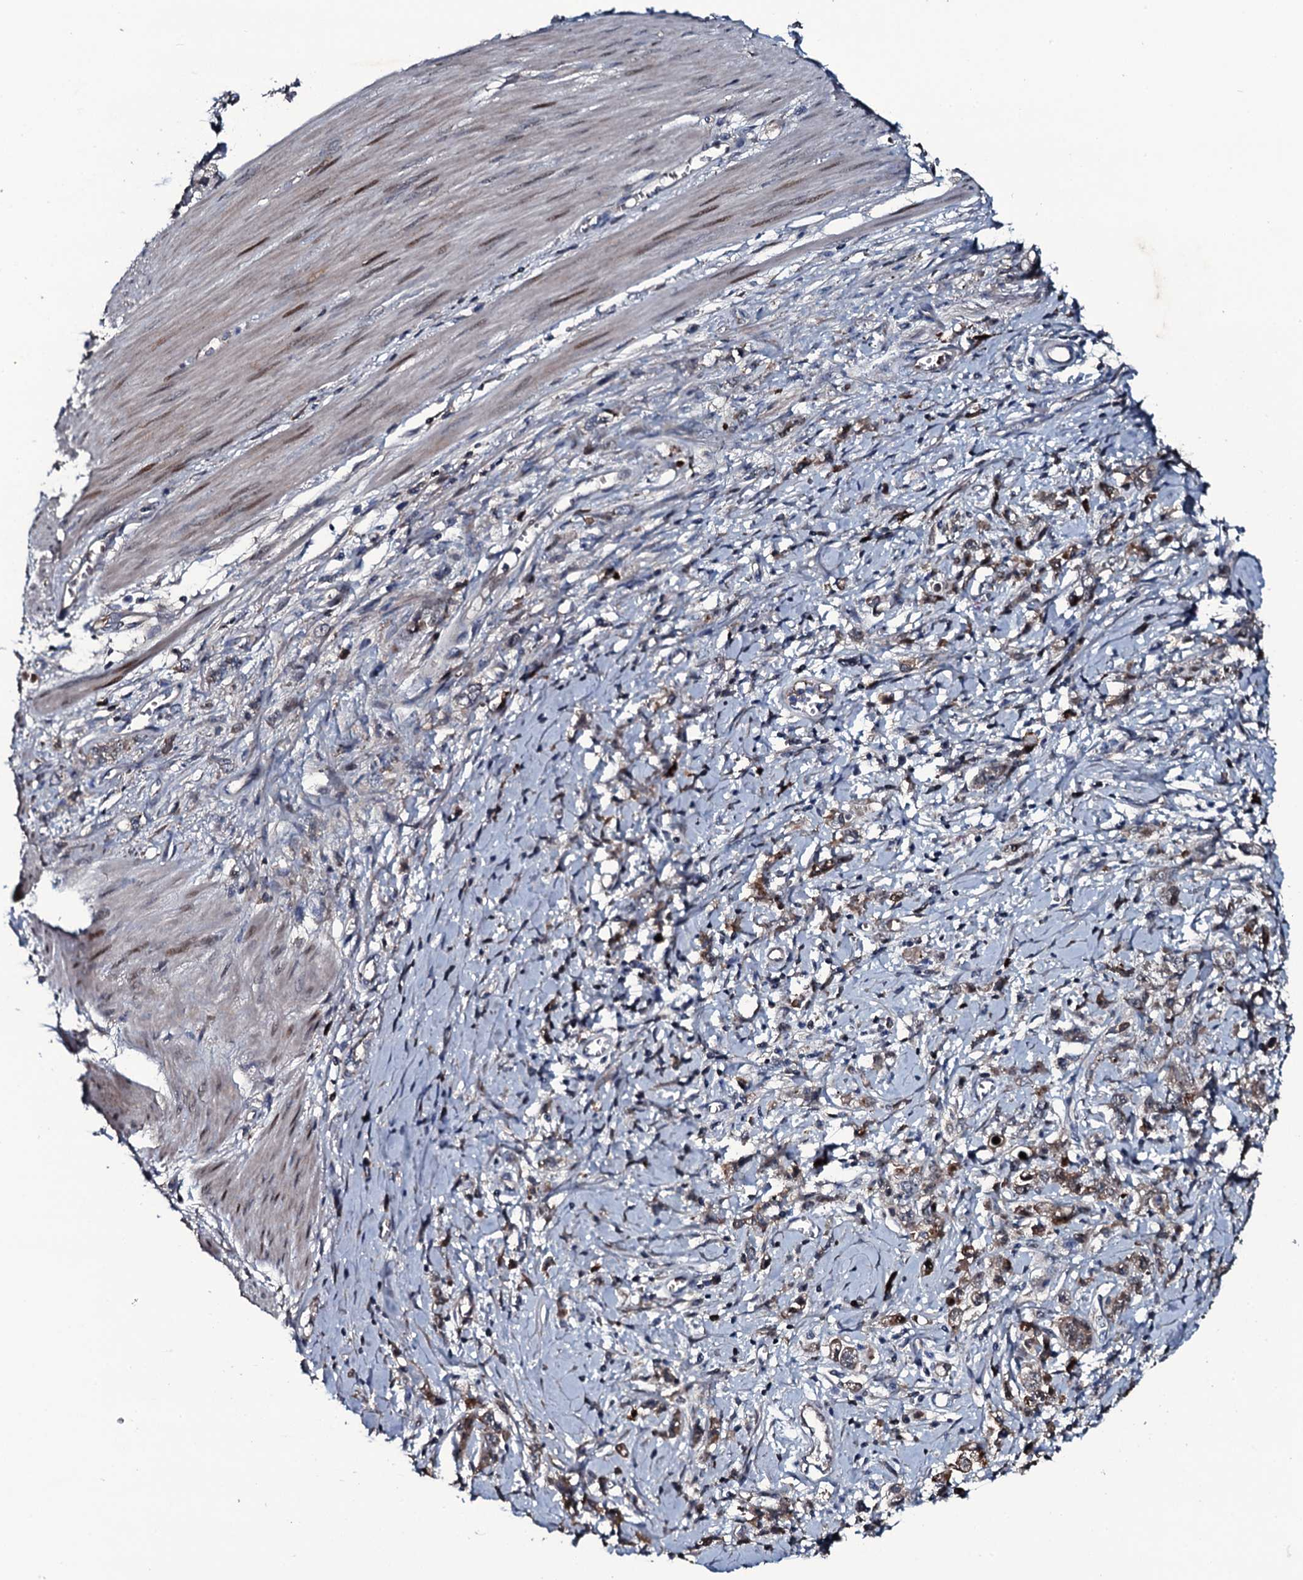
{"staining": {"intensity": "weak", "quantity": "25%-75%", "location": "cytoplasmic/membranous"}, "tissue": "stomach cancer", "cell_type": "Tumor cells", "image_type": "cancer", "snomed": [{"axis": "morphology", "description": "Adenocarcinoma, NOS"}, {"axis": "topography", "description": "Stomach"}], "caption": "Immunohistochemistry (DAB (3,3'-diaminobenzidine)) staining of human stomach cancer (adenocarcinoma) displays weak cytoplasmic/membranous protein positivity in approximately 25%-75% of tumor cells. (DAB (3,3'-diaminobenzidine) IHC with brightfield microscopy, high magnification).", "gene": "LYG2", "patient": {"sex": "female", "age": 76}}